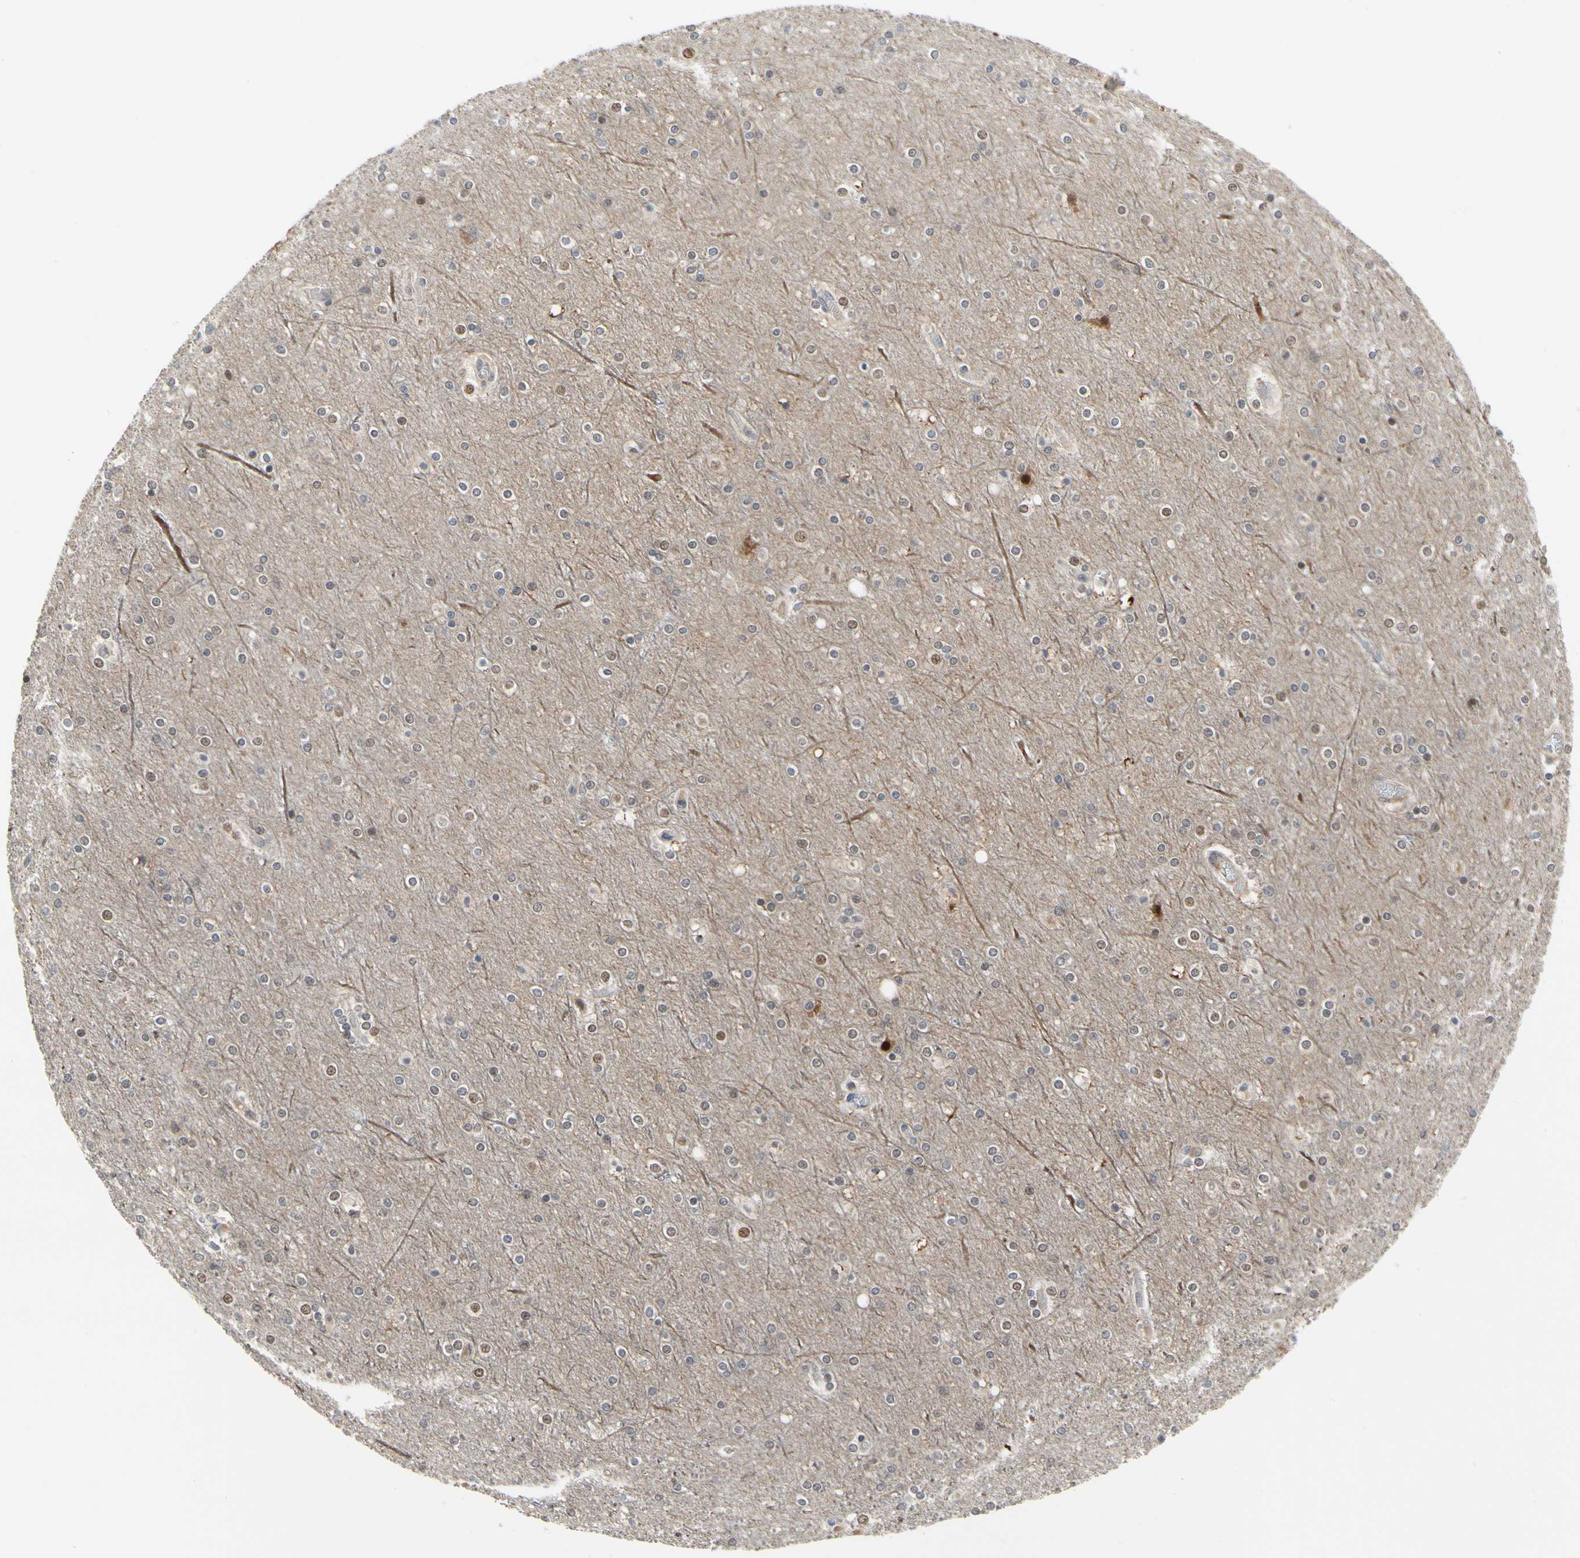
{"staining": {"intensity": "negative", "quantity": "none", "location": "none"}, "tissue": "cerebral cortex", "cell_type": "Endothelial cells", "image_type": "normal", "snomed": [{"axis": "morphology", "description": "Normal tissue, NOS"}, {"axis": "topography", "description": "Cerebral cortex"}], "caption": "Endothelial cells show no significant protein staining in benign cerebral cortex.", "gene": "CDK5", "patient": {"sex": "female", "age": 54}}